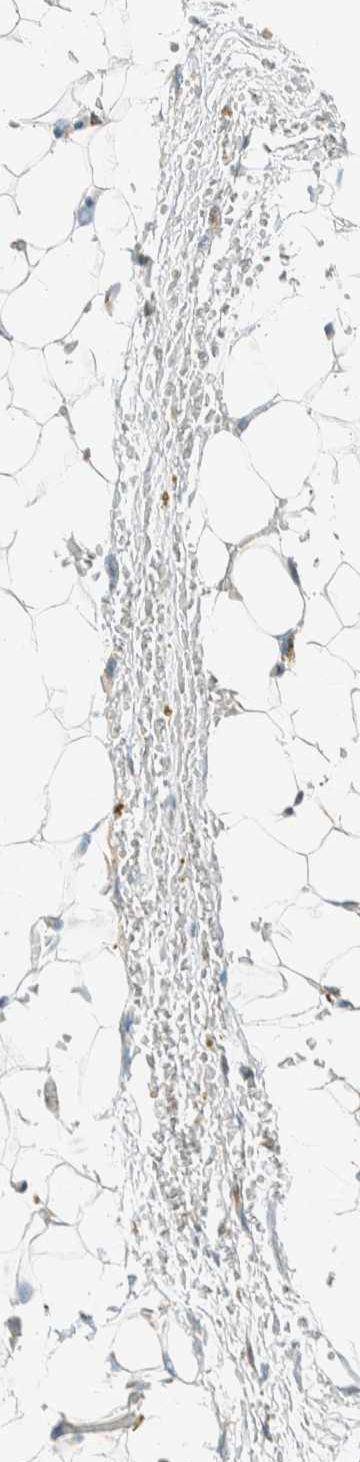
{"staining": {"intensity": "negative", "quantity": "none", "location": "none"}, "tissue": "adipose tissue", "cell_type": "Adipocytes", "image_type": "normal", "snomed": [{"axis": "morphology", "description": "Normal tissue, NOS"}, {"axis": "topography", "description": "Kidney"}, {"axis": "topography", "description": "Peripheral nerve tissue"}], "caption": "High power microscopy image of an immunohistochemistry (IHC) histopathology image of unremarkable adipose tissue, revealing no significant positivity in adipocytes.", "gene": "NXN", "patient": {"sex": "male", "age": 7}}